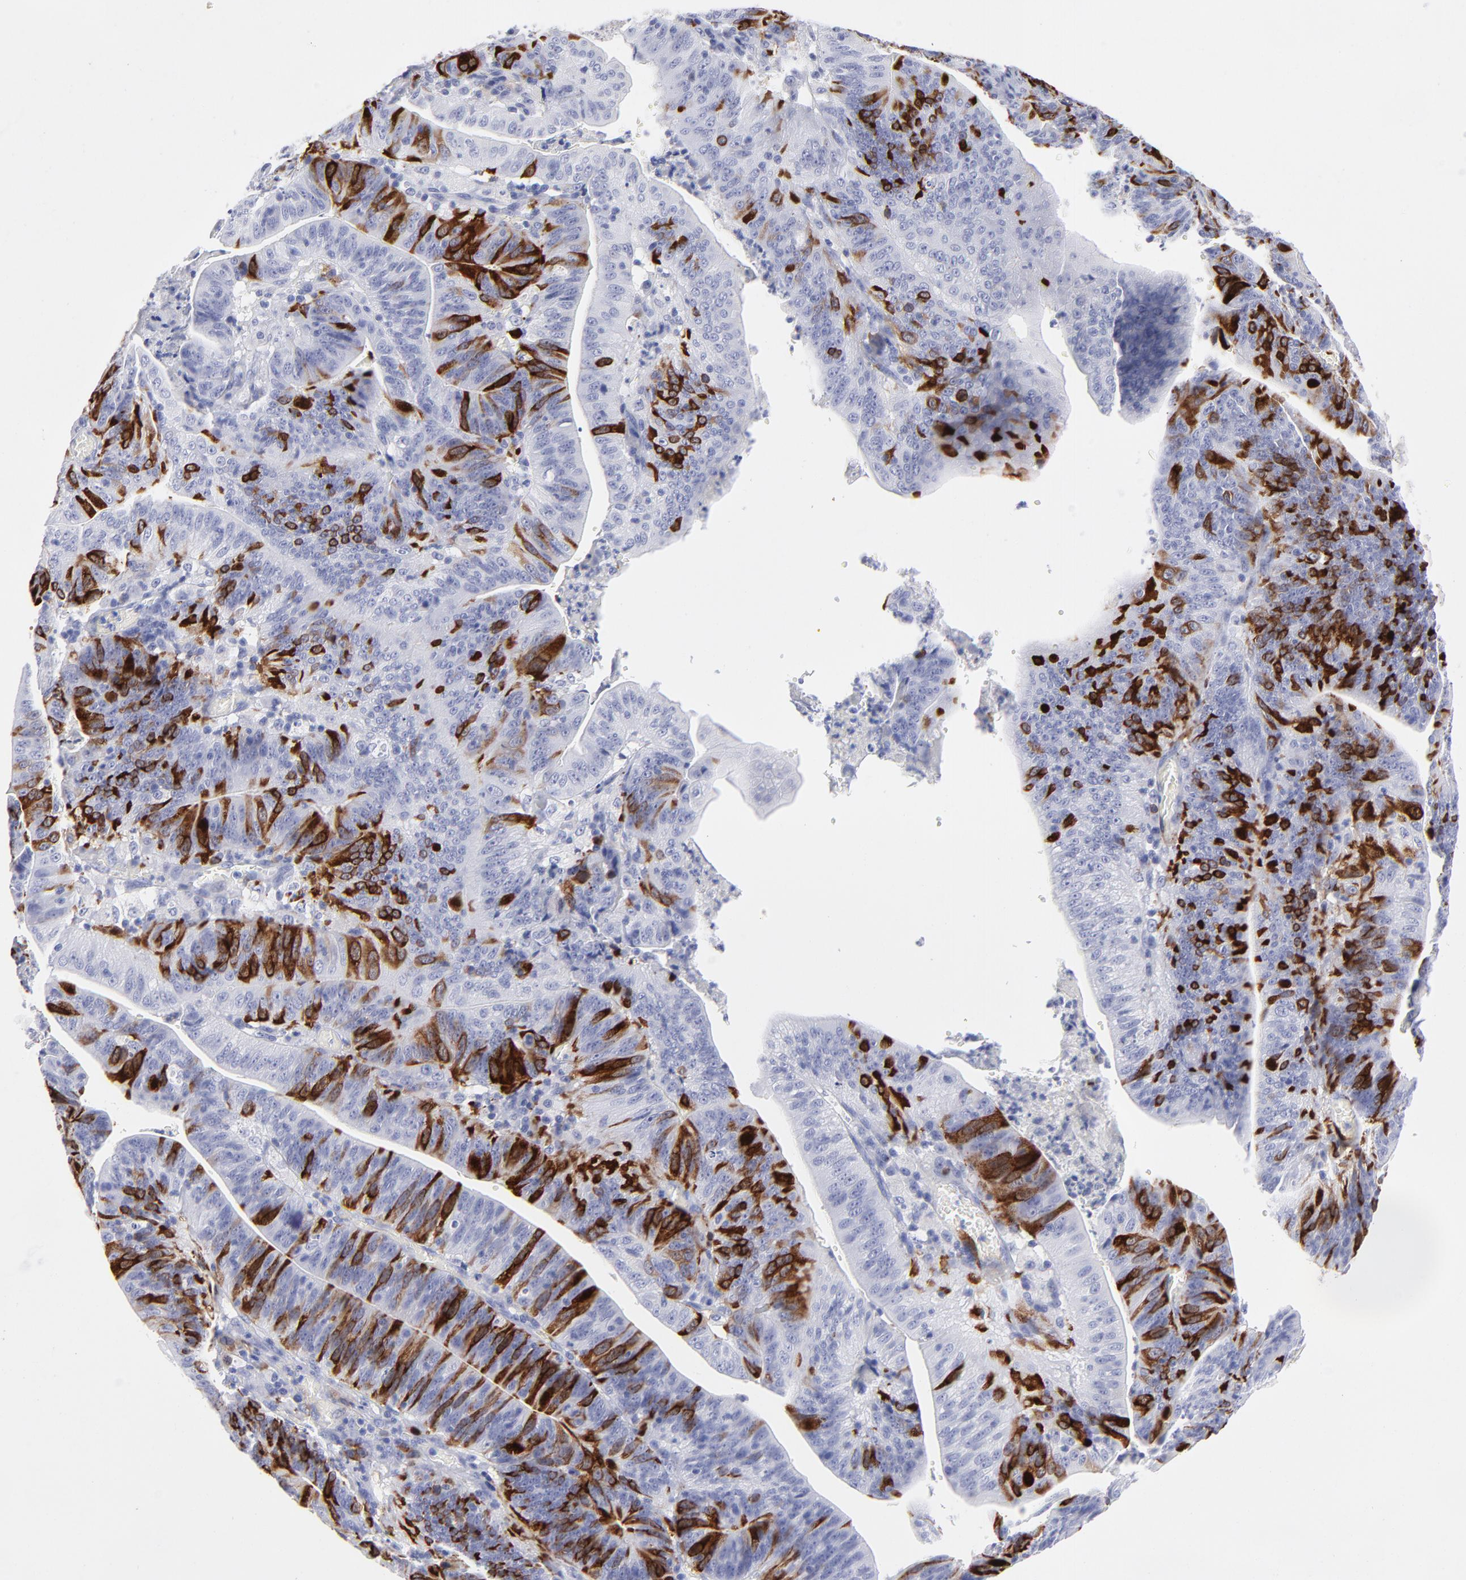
{"staining": {"intensity": "strong", "quantity": "25%-75%", "location": "cytoplasmic/membranous"}, "tissue": "stomach cancer", "cell_type": "Tumor cells", "image_type": "cancer", "snomed": [{"axis": "morphology", "description": "Adenocarcinoma, NOS"}, {"axis": "topography", "description": "Stomach, lower"}], "caption": "About 25%-75% of tumor cells in stomach cancer (adenocarcinoma) demonstrate strong cytoplasmic/membranous protein positivity as visualized by brown immunohistochemical staining.", "gene": "CCNB1", "patient": {"sex": "female", "age": 86}}